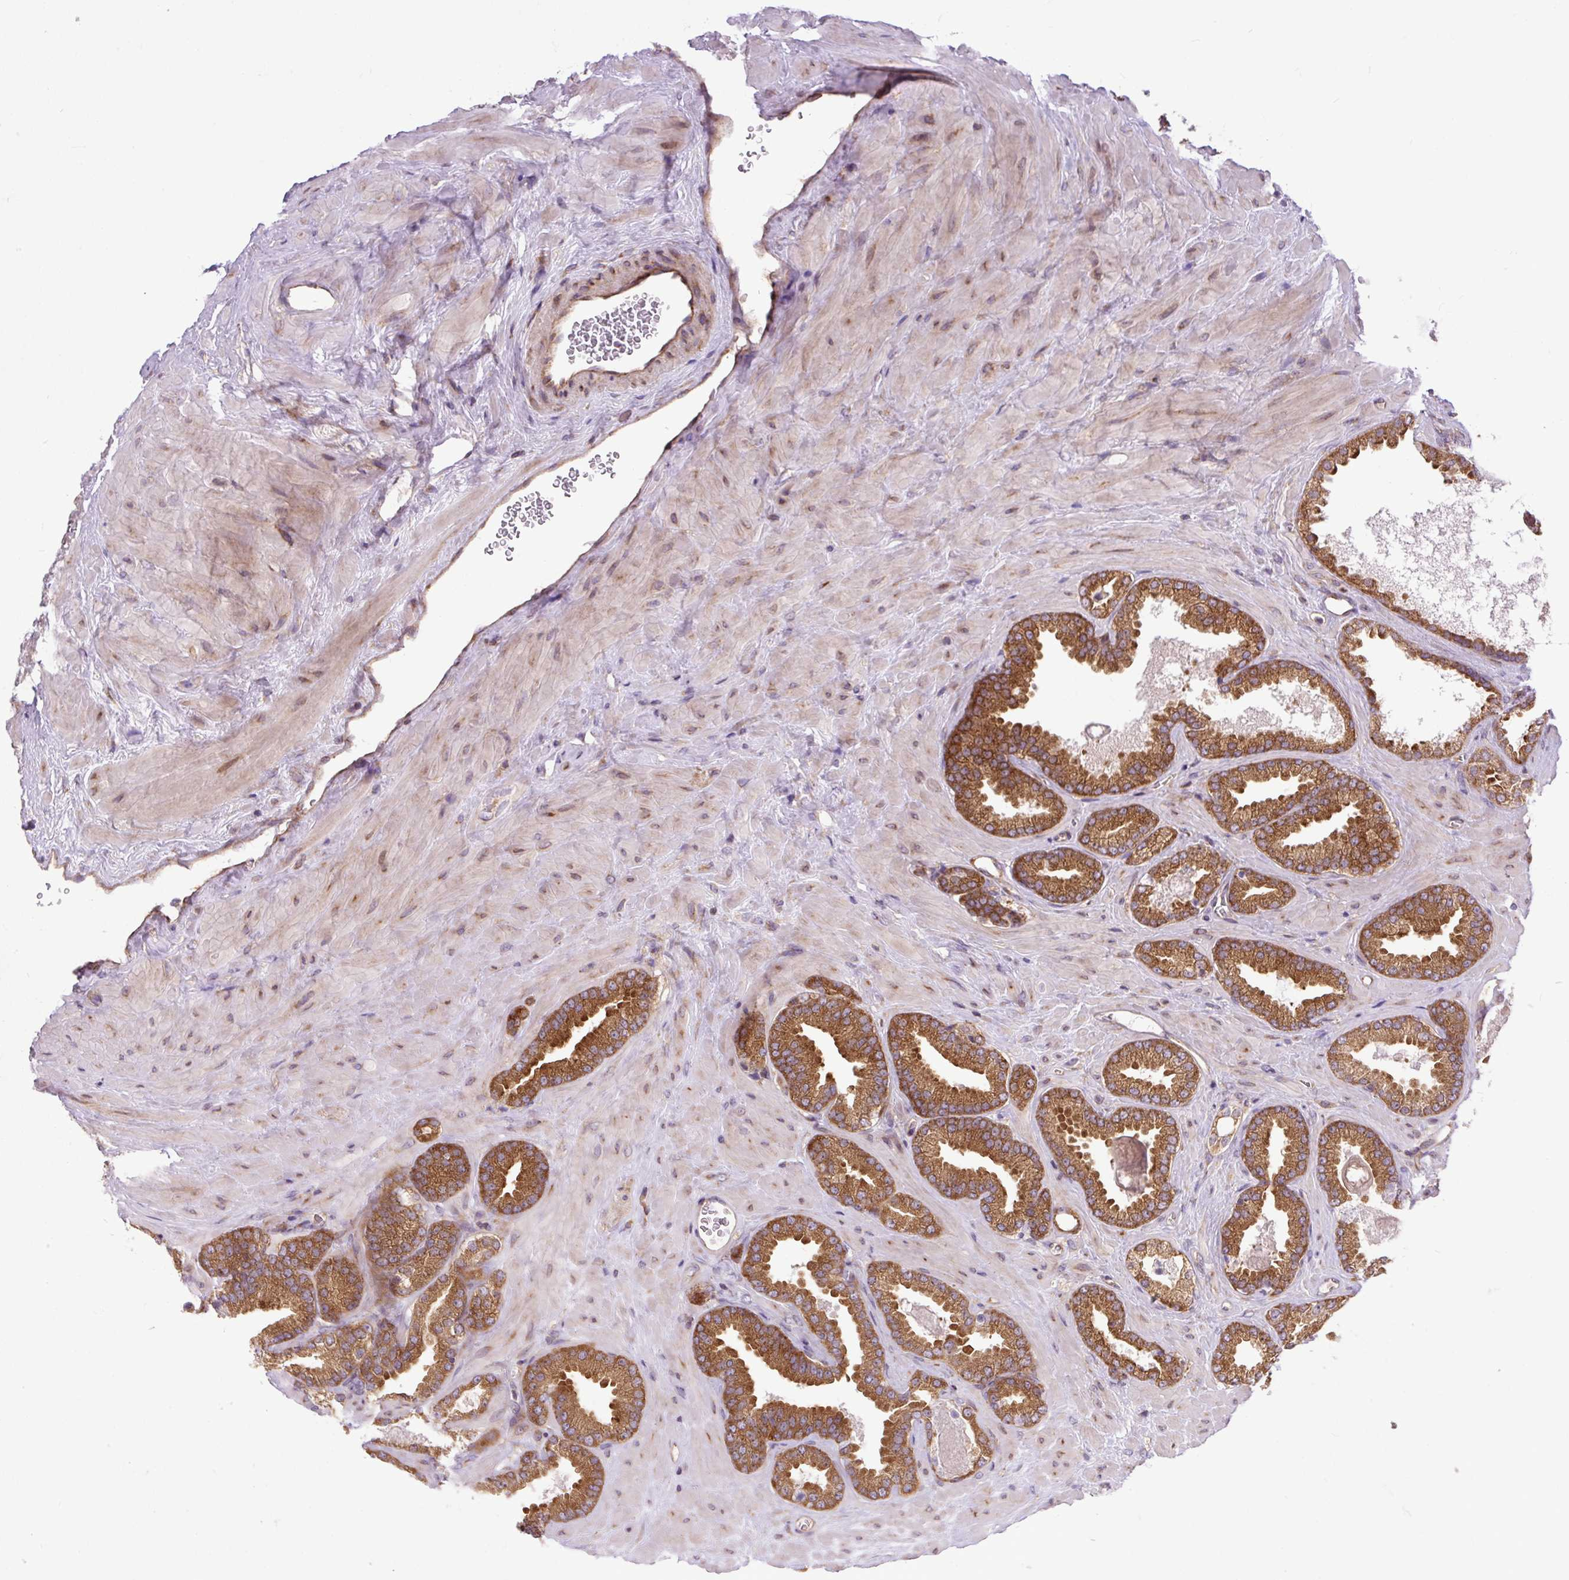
{"staining": {"intensity": "strong", "quantity": ">75%", "location": "cytoplasmic/membranous"}, "tissue": "prostate cancer", "cell_type": "Tumor cells", "image_type": "cancer", "snomed": [{"axis": "morphology", "description": "Adenocarcinoma, Low grade"}, {"axis": "topography", "description": "Prostate"}], "caption": "Prostate cancer tissue demonstrates strong cytoplasmic/membranous positivity in about >75% of tumor cells", "gene": "TRIM17", "patient": {"sex": "male", "age": 62}}